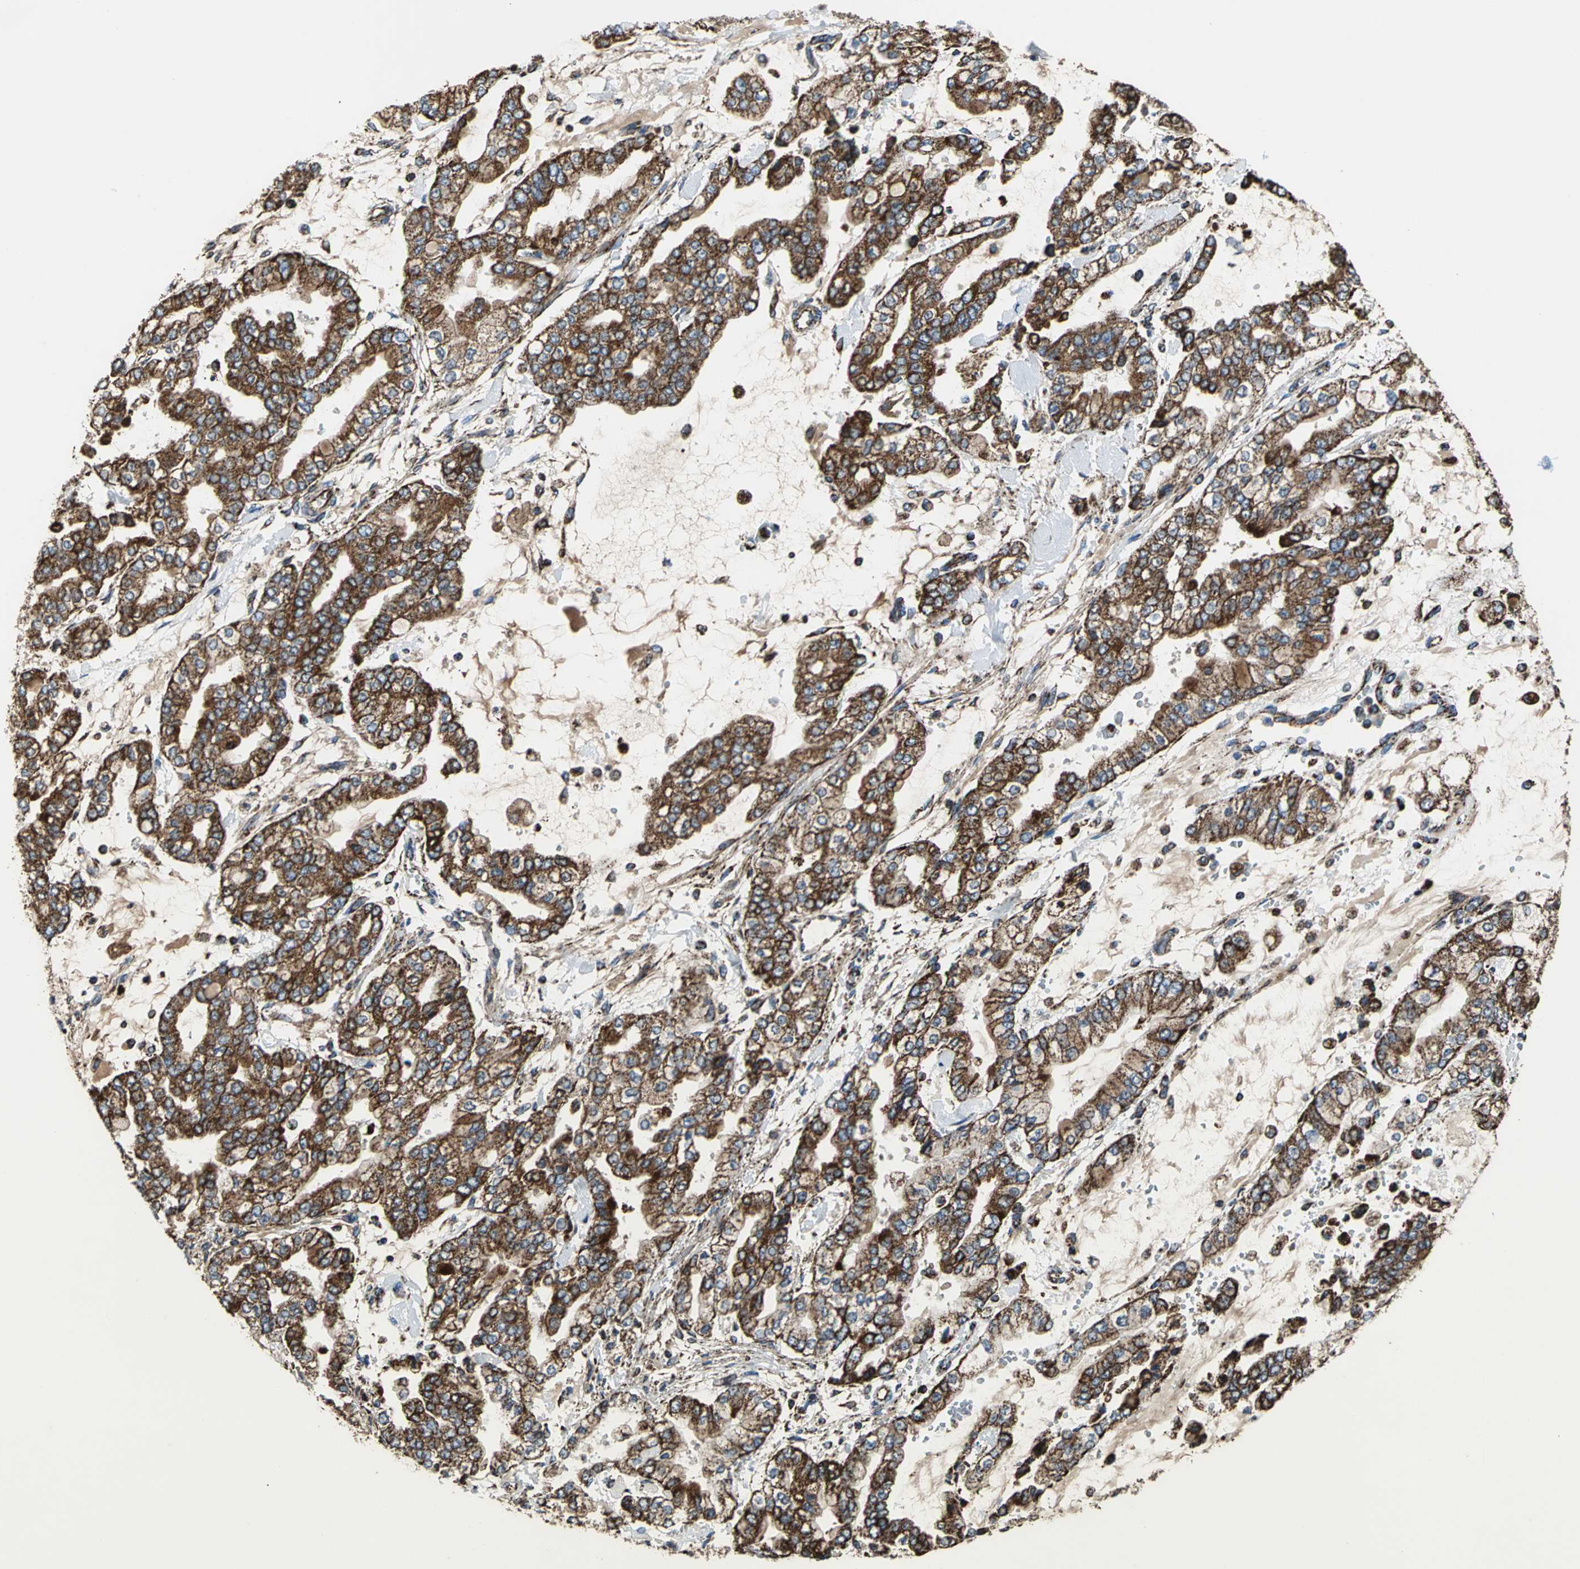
{"staining": {"intensity": "strong", "quantity": ">75%", "location": "cytoplasmic/membranous"}, "tissue": "stomach cancer", "cell_type": "Tumor cells", "image_type": "cancer", "snomed": [{"axis": "morphology", "description": "Normal tissue, NOS"}, {"axis": "morphology", "description": "Adenocarcinoma, NOS"}, {"axis": "topography", "description": "Stomach, upper"}, {"axis": "topography", "description": "Stomach"}], "caption": "Immunohistochemistry of human stomach adenocarcinoma displays high levels of strong cytoplasmic/membranous expression in approximately >75% of tumor cells.", "gene": "ECH1", "patient": {"sex": "male", "age": 76}}